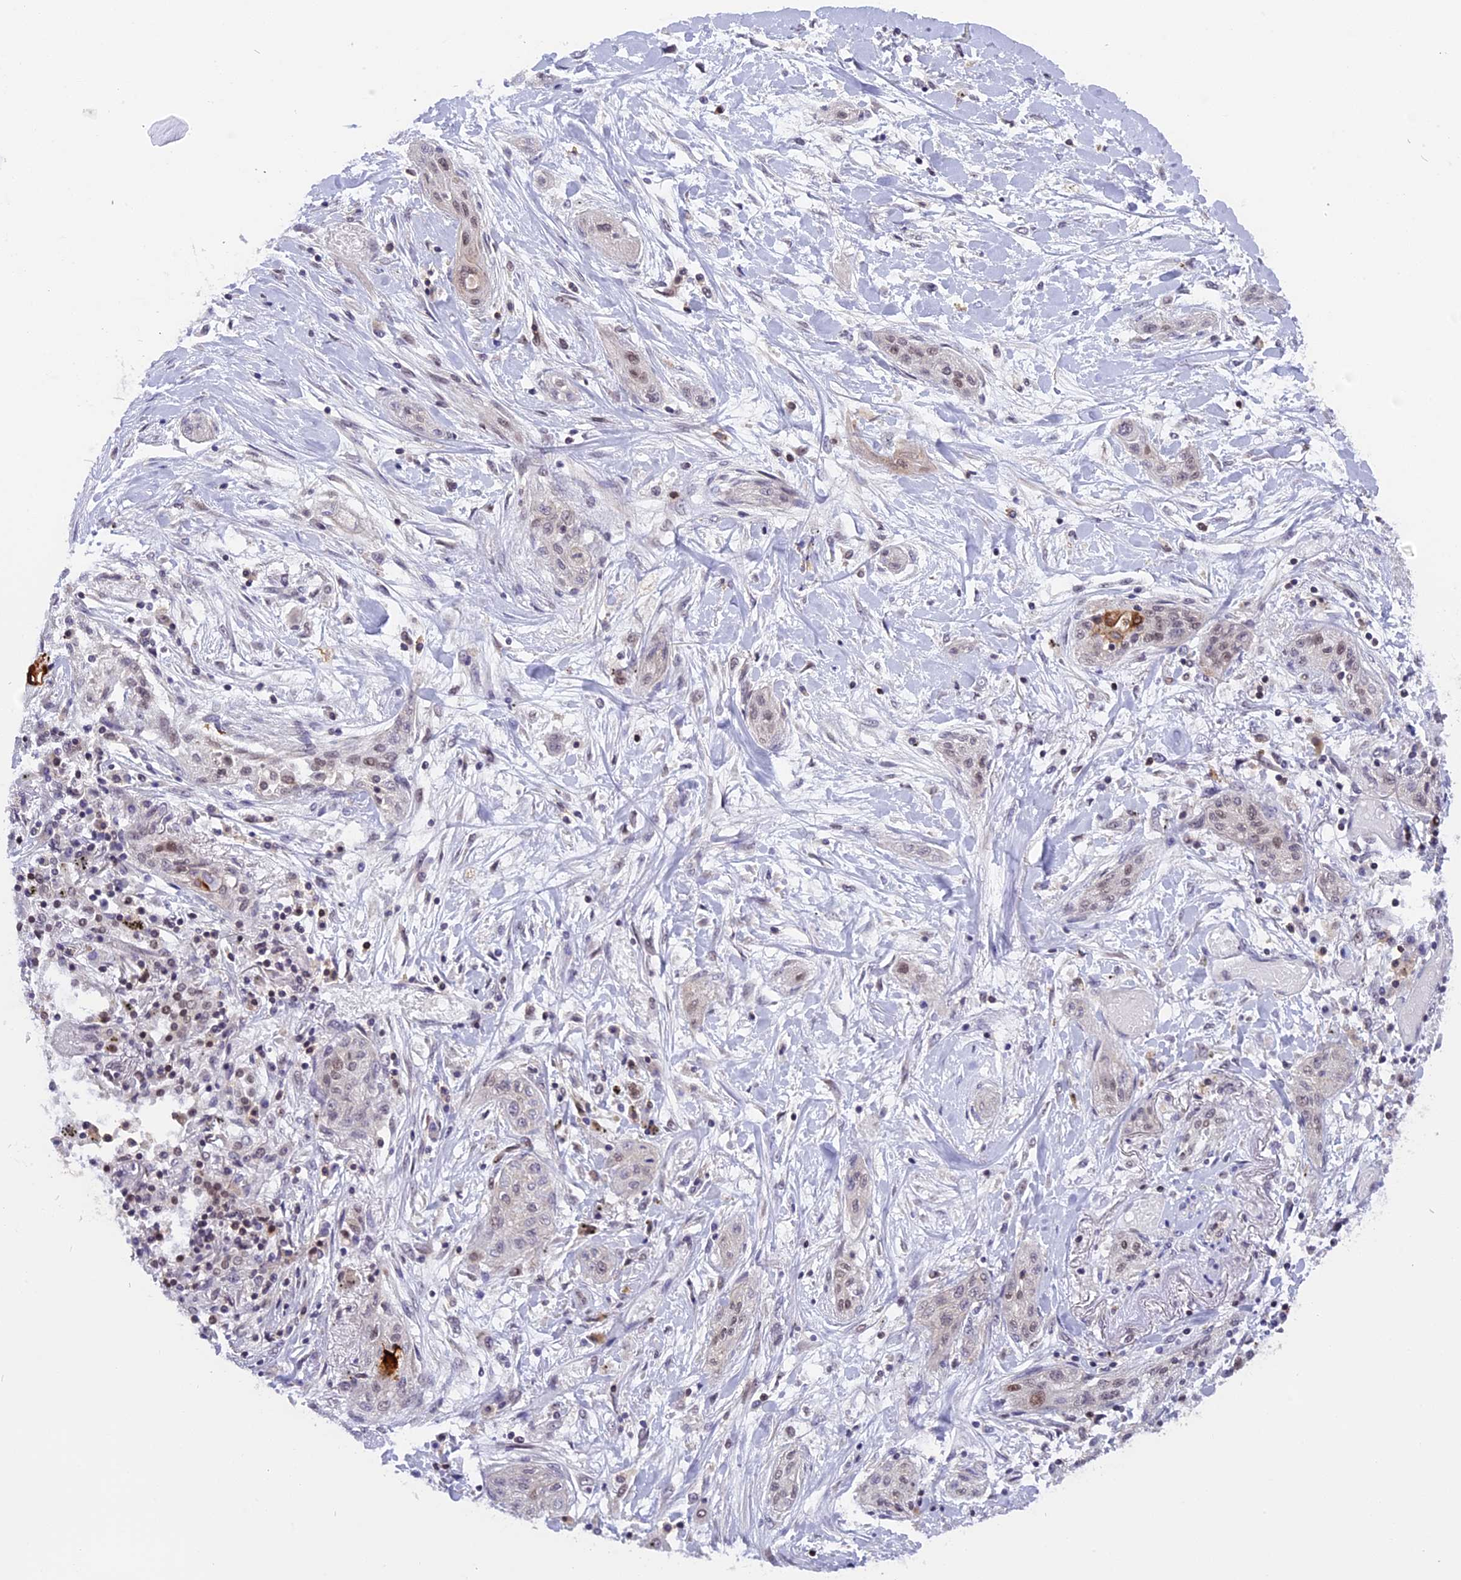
{"staining": {"intensity": "weak", "quantity": "25%-75%", "location": "nuclear"}, "tissue": "lung cancer", "cell_type": "Tumor cells", "image_type": "cancer", "snomed": [{"axis": "morphology", "description": "Squamous cell carcinoma, NOS"}, {"axis": "topography", "description": "Lung"}], "caption": "Immunohistochemical staining of human lung cancer shows low levels of weak nuclear staining in about 25%-75% of tumor cells.", "gene": "TADA3", "patient": {"sex": "female", "age": 47}}